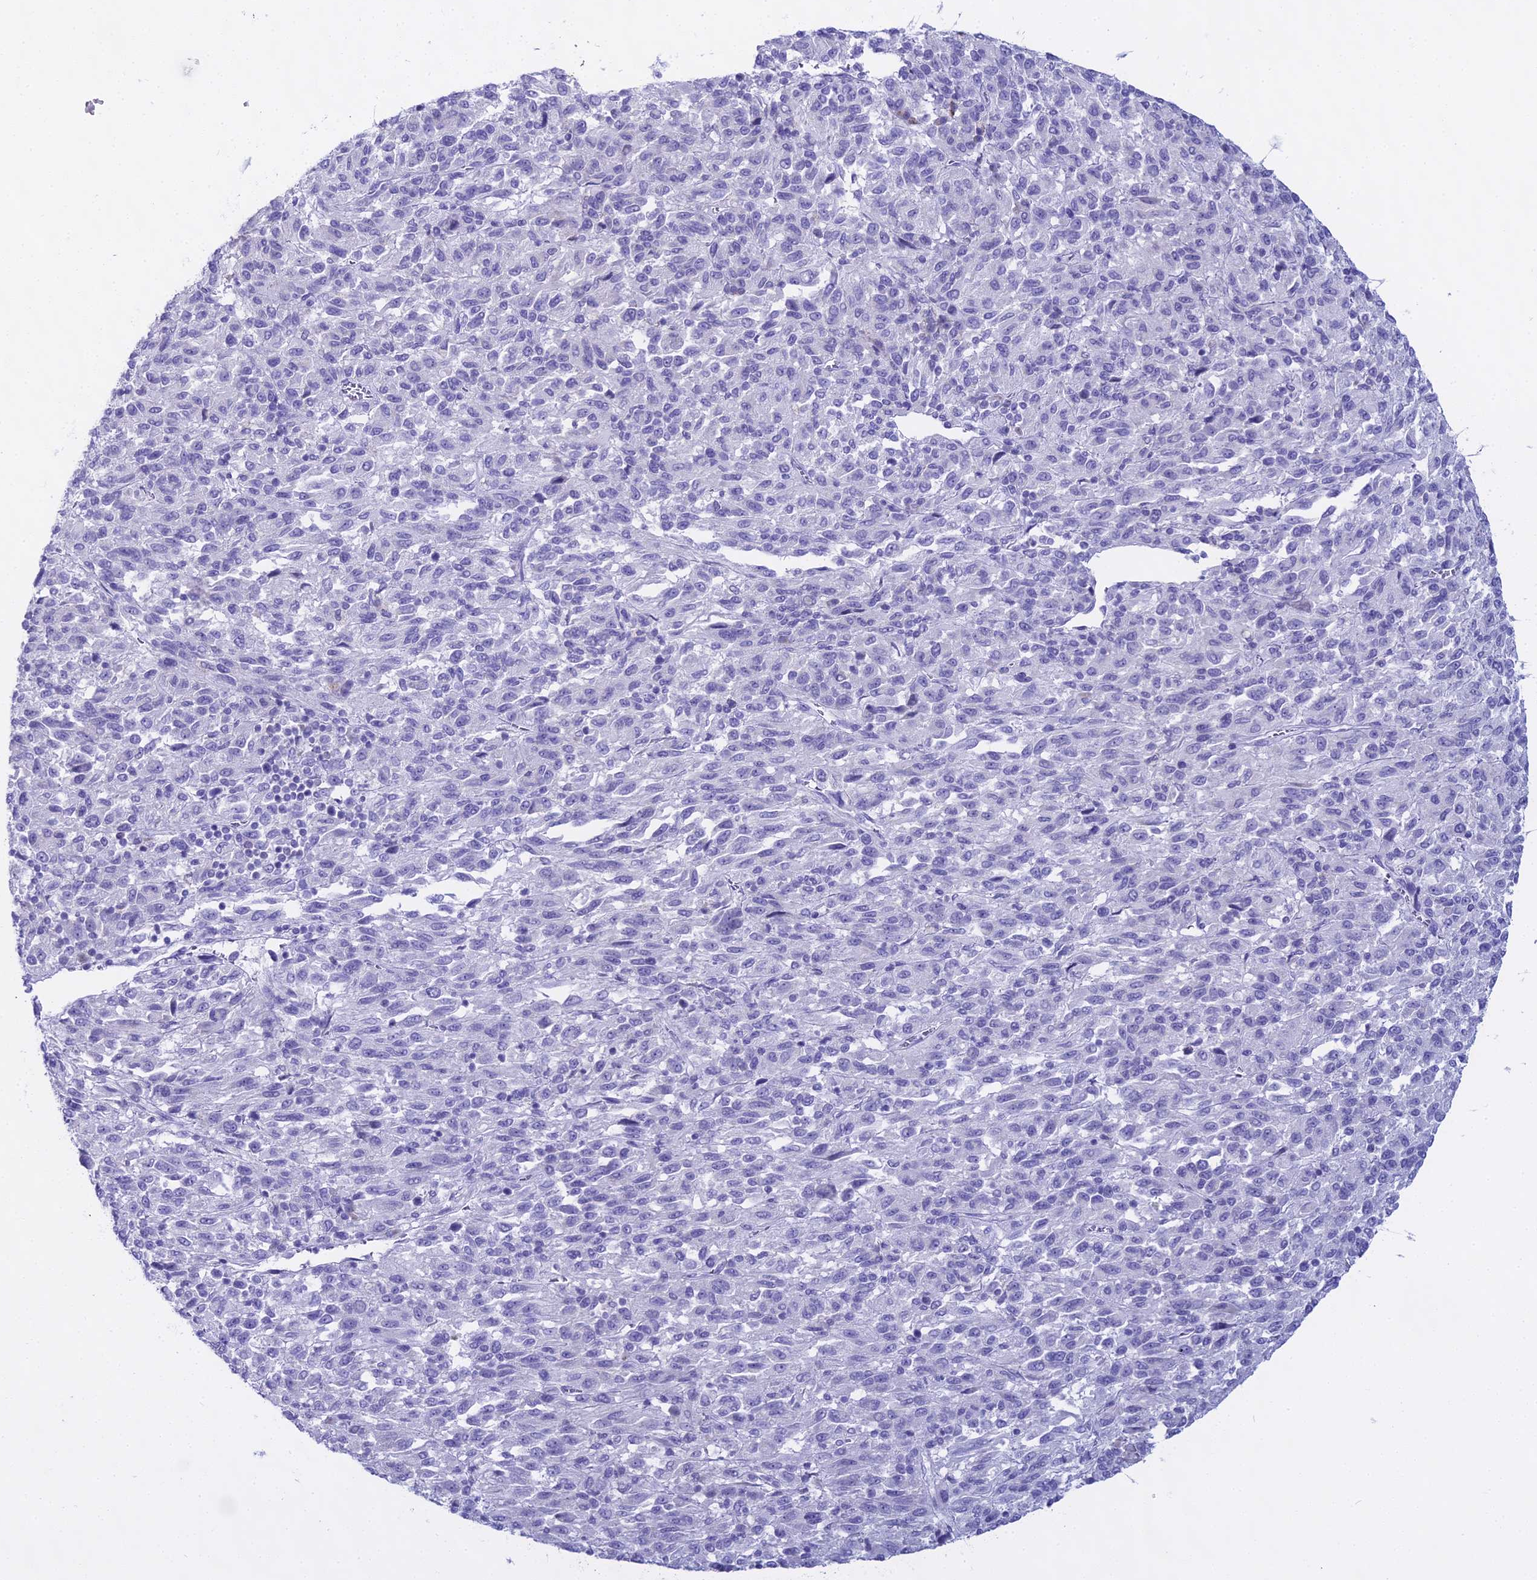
{"staining": {"intensity": "negative", "quantity": "none", "location": "none"}, "tissue": "melanoma", "cell_type": "Tumor cells", "image_type": "cancer", "snomed": [{"axis": "morphology", "description": "Malignant melanoma, Metastatic site"}, {"axis": "topography", "description": "Lung"}], "caption": "Histopathology image shows no protein staining in tumor cells of melanoma tissue. (Stains: DAB (3,3'-diaminobenzidine) immunohistochemistry (IHC) with hematoxylin counter stain, Microscopy: brightfield microscopy at high magnification).", "gene": "CGB2", "patient": {"sex": "male", "age": 64}}